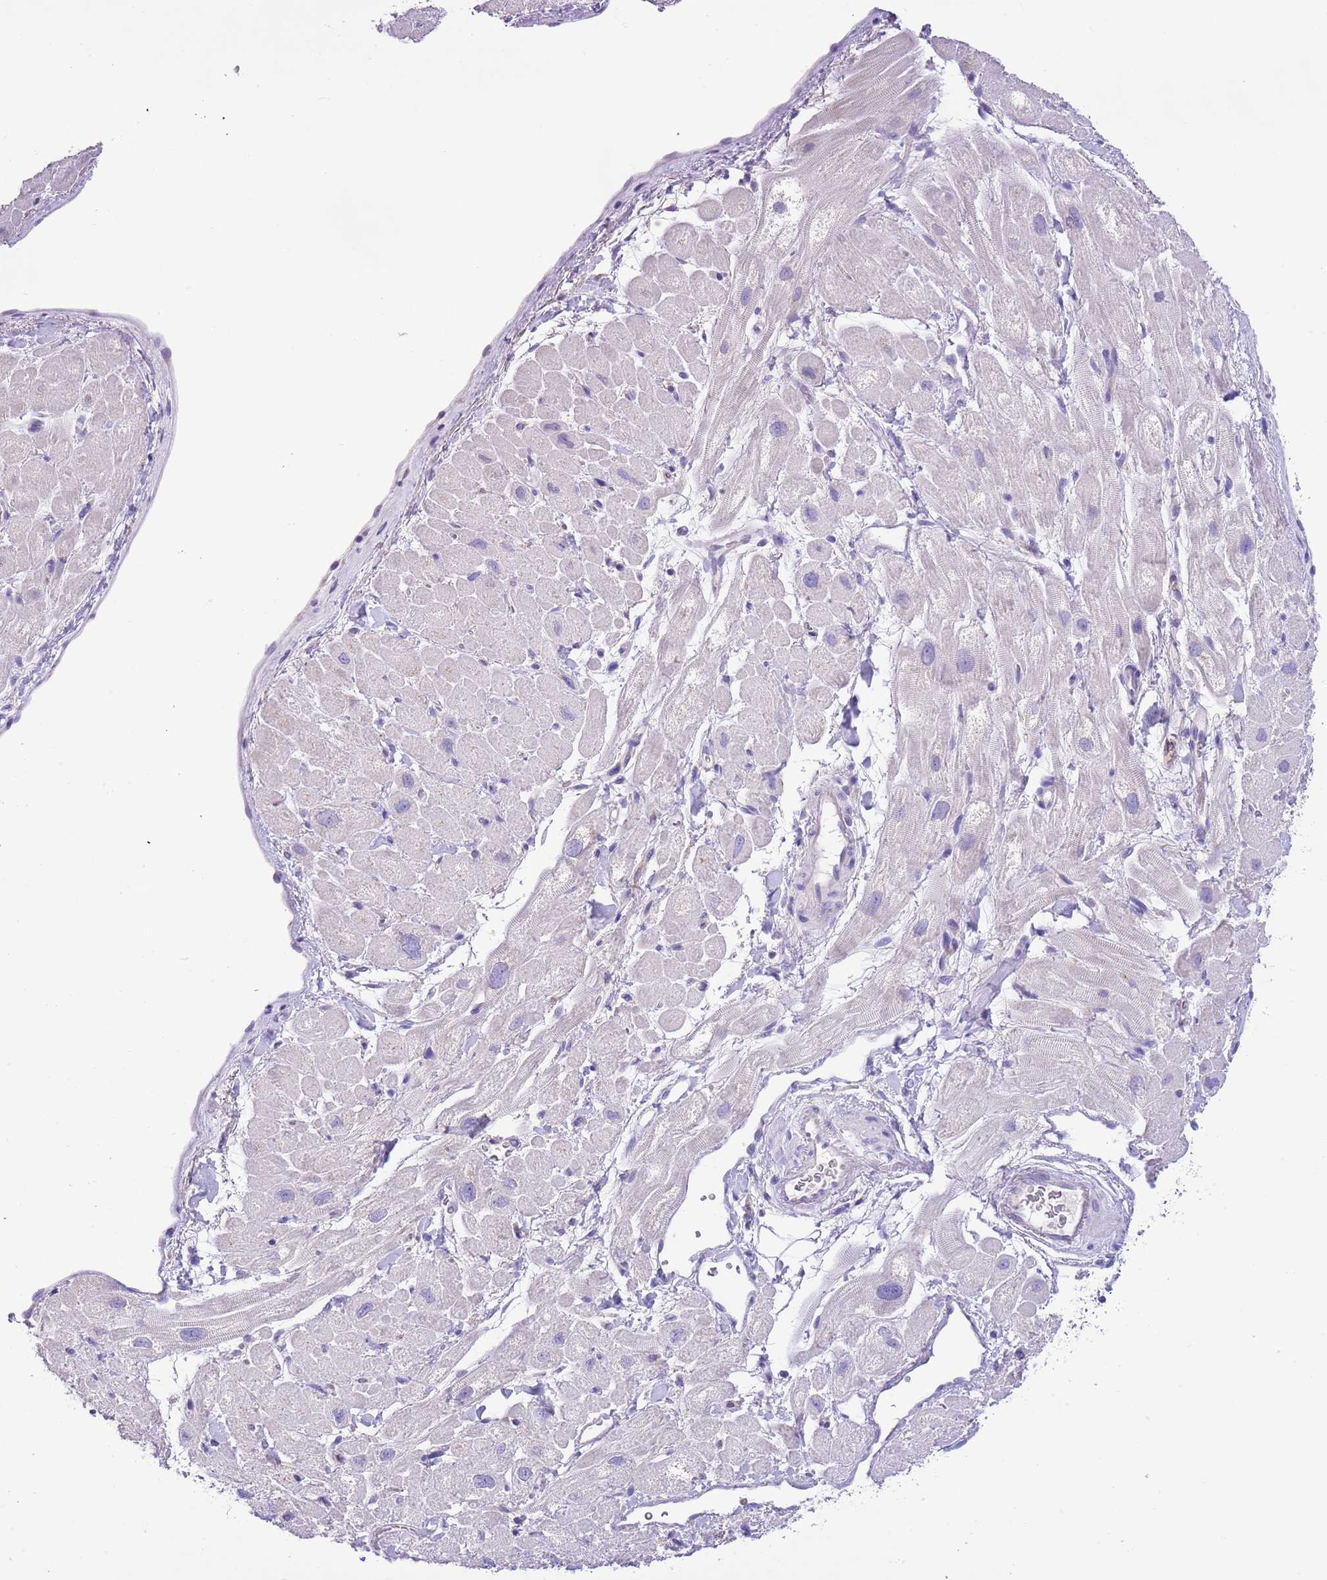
{"staining": {"intensity": "weak", "quantity": "<25%", "location": "cytoplasmic/membranous"}, "tissue": "heart muscle", "cell_type": "Cardiomyocytes", "image_type": "normal", "snomed": [{"axis": "morphology", "description": "Normal tissue, NOS"}, {"axis": "topography", "description": "Heart"}], "caption": "Human heart muscle stained for a protein using immunohistochemistry (IHC) displays no expression in cardiomyocytes.", "gene": "CLEC2A", "patient": {"sex": "male", "age": 65}}